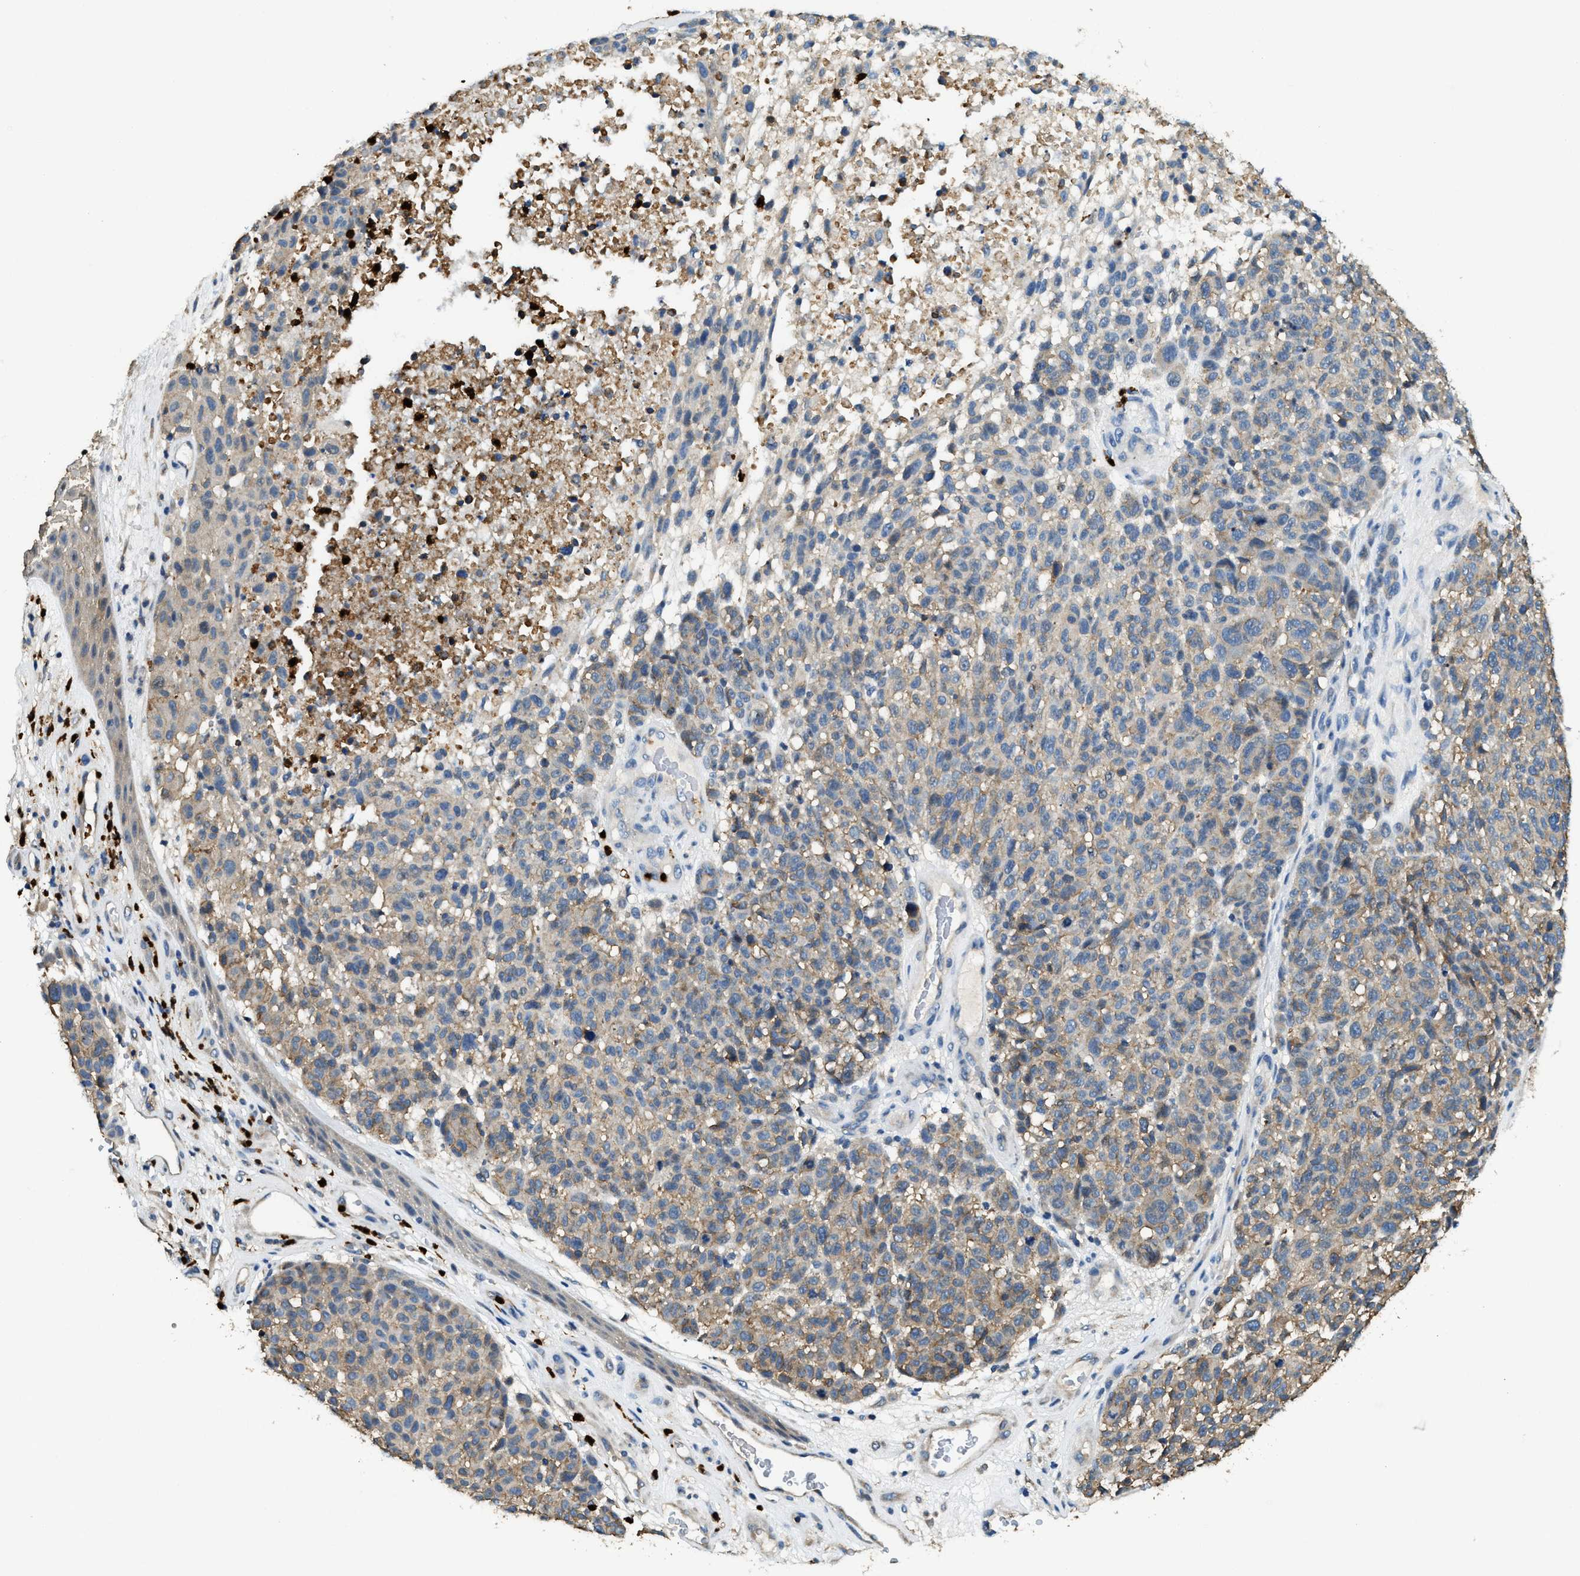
{"staining": {"intensity": "weak", "quantity": "25%-75%", "location": "cytoplasmic/membranous"}, "tissue": "melanoma", "cell_type": "Tumor cells", "image_type": "cancer", "snomed": [{"axis": "morphology", "description": "Malignant melanoma, NOS"}, {"axis": "topography", "description": "Skin"}], "caption": "Weak cytoplasmic/membranous positivity is present in about 25%-75% of tumor cells in malignant melanoma.", "gene": "ANXA3", "patient": {"sex": "male", "age": 59}}